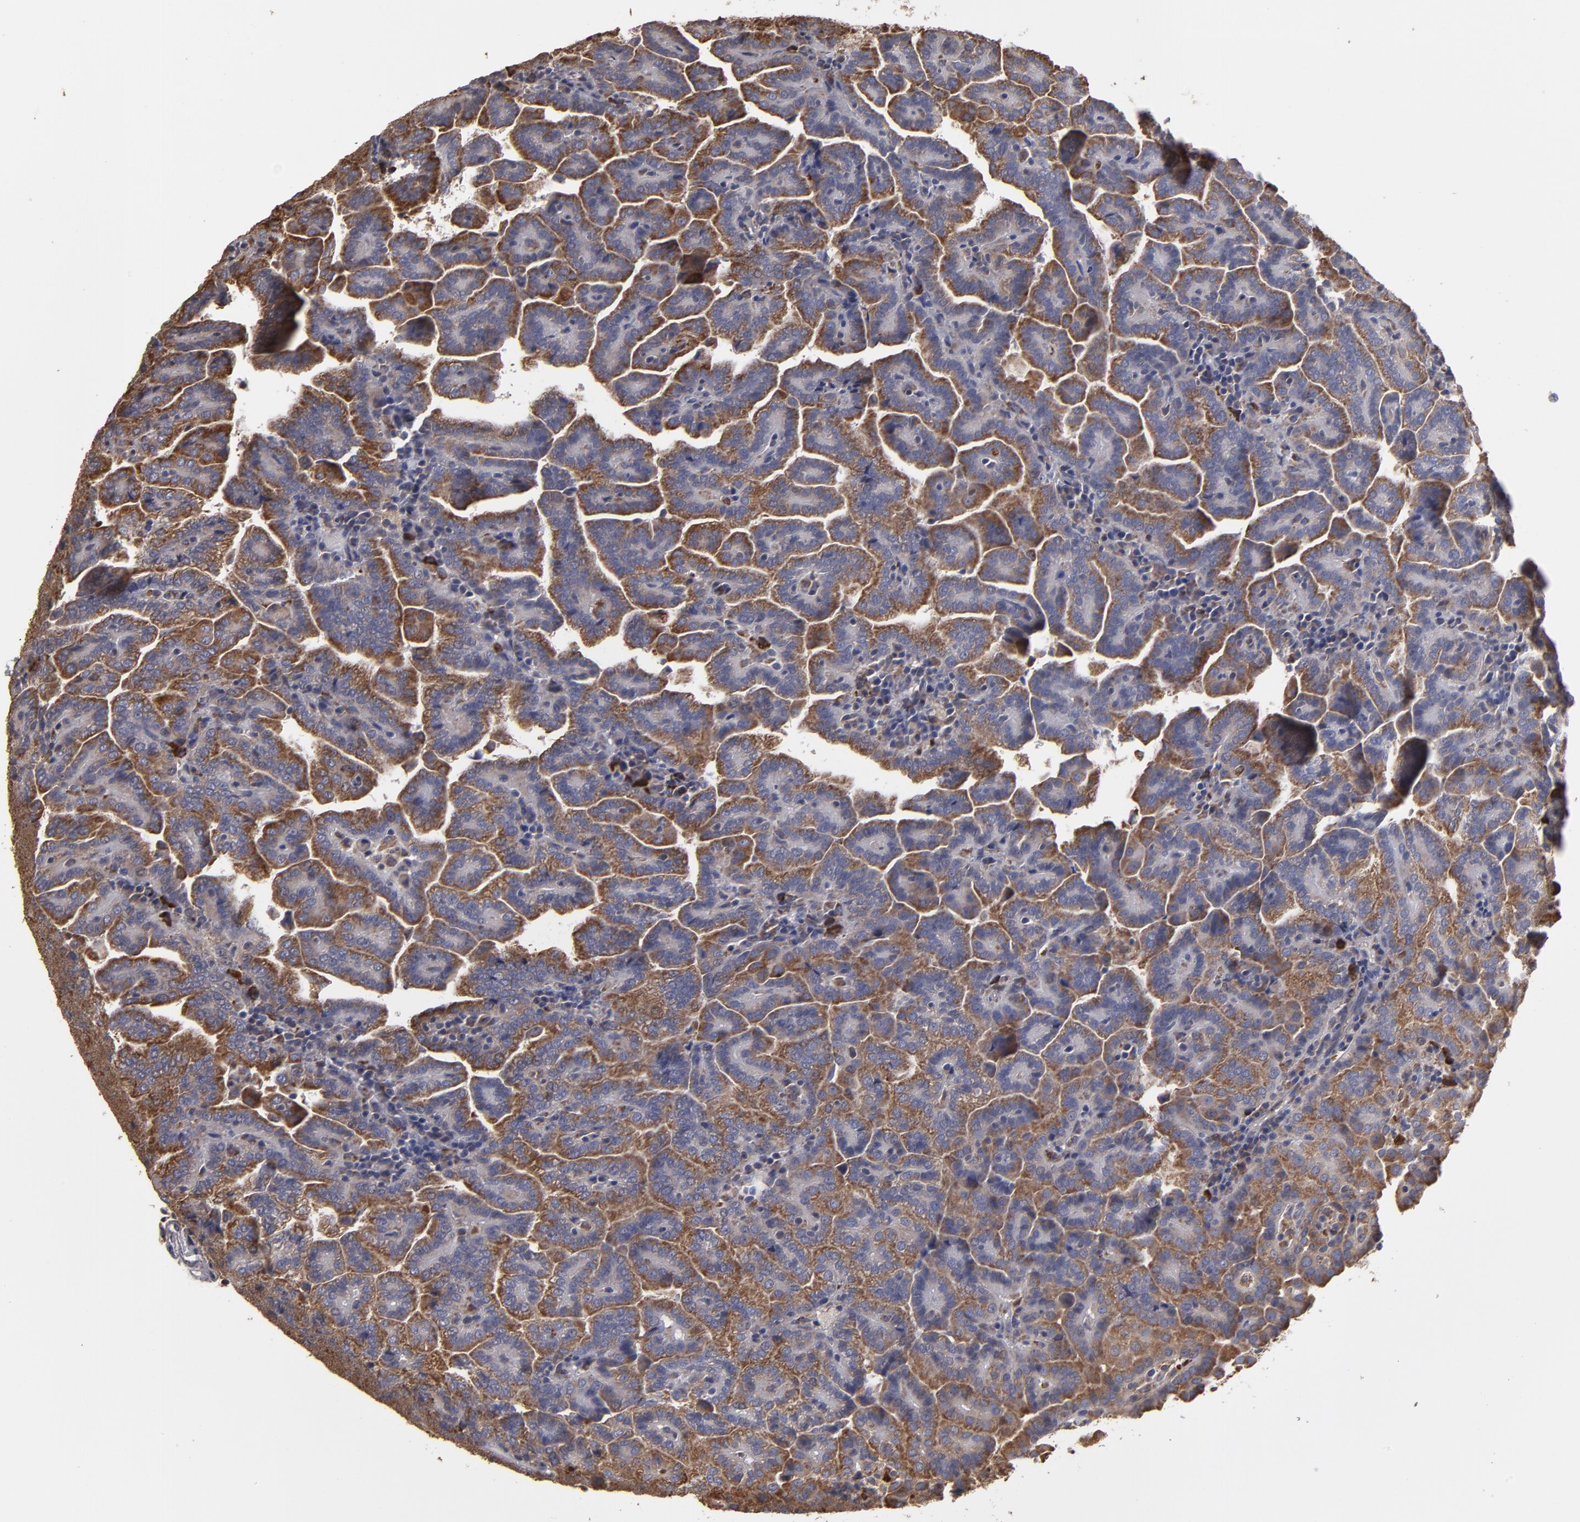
{"staining": {"intensity": "moderate", "quantity": ">75%", "location": "cytoplasmic/membranous"}, "tissue": "renal cancer", "cell_type": "Tumor cells", "image_type": "cancer", "snomed": [{"axis": "morphology", "description": "Adenocarcinoma, NOS"}, {"axis": "topography", "description": "Kidney"}], "caption": "This photomicrograph reveals immunohistochemistry (IHC) staining of human renal adenocarcinoma, with medium moderate cytoplasmic/membranous staining in about >75% of tumor cells.", "gene": "SND1", "patient": {"sex": "male", "age": 61}}